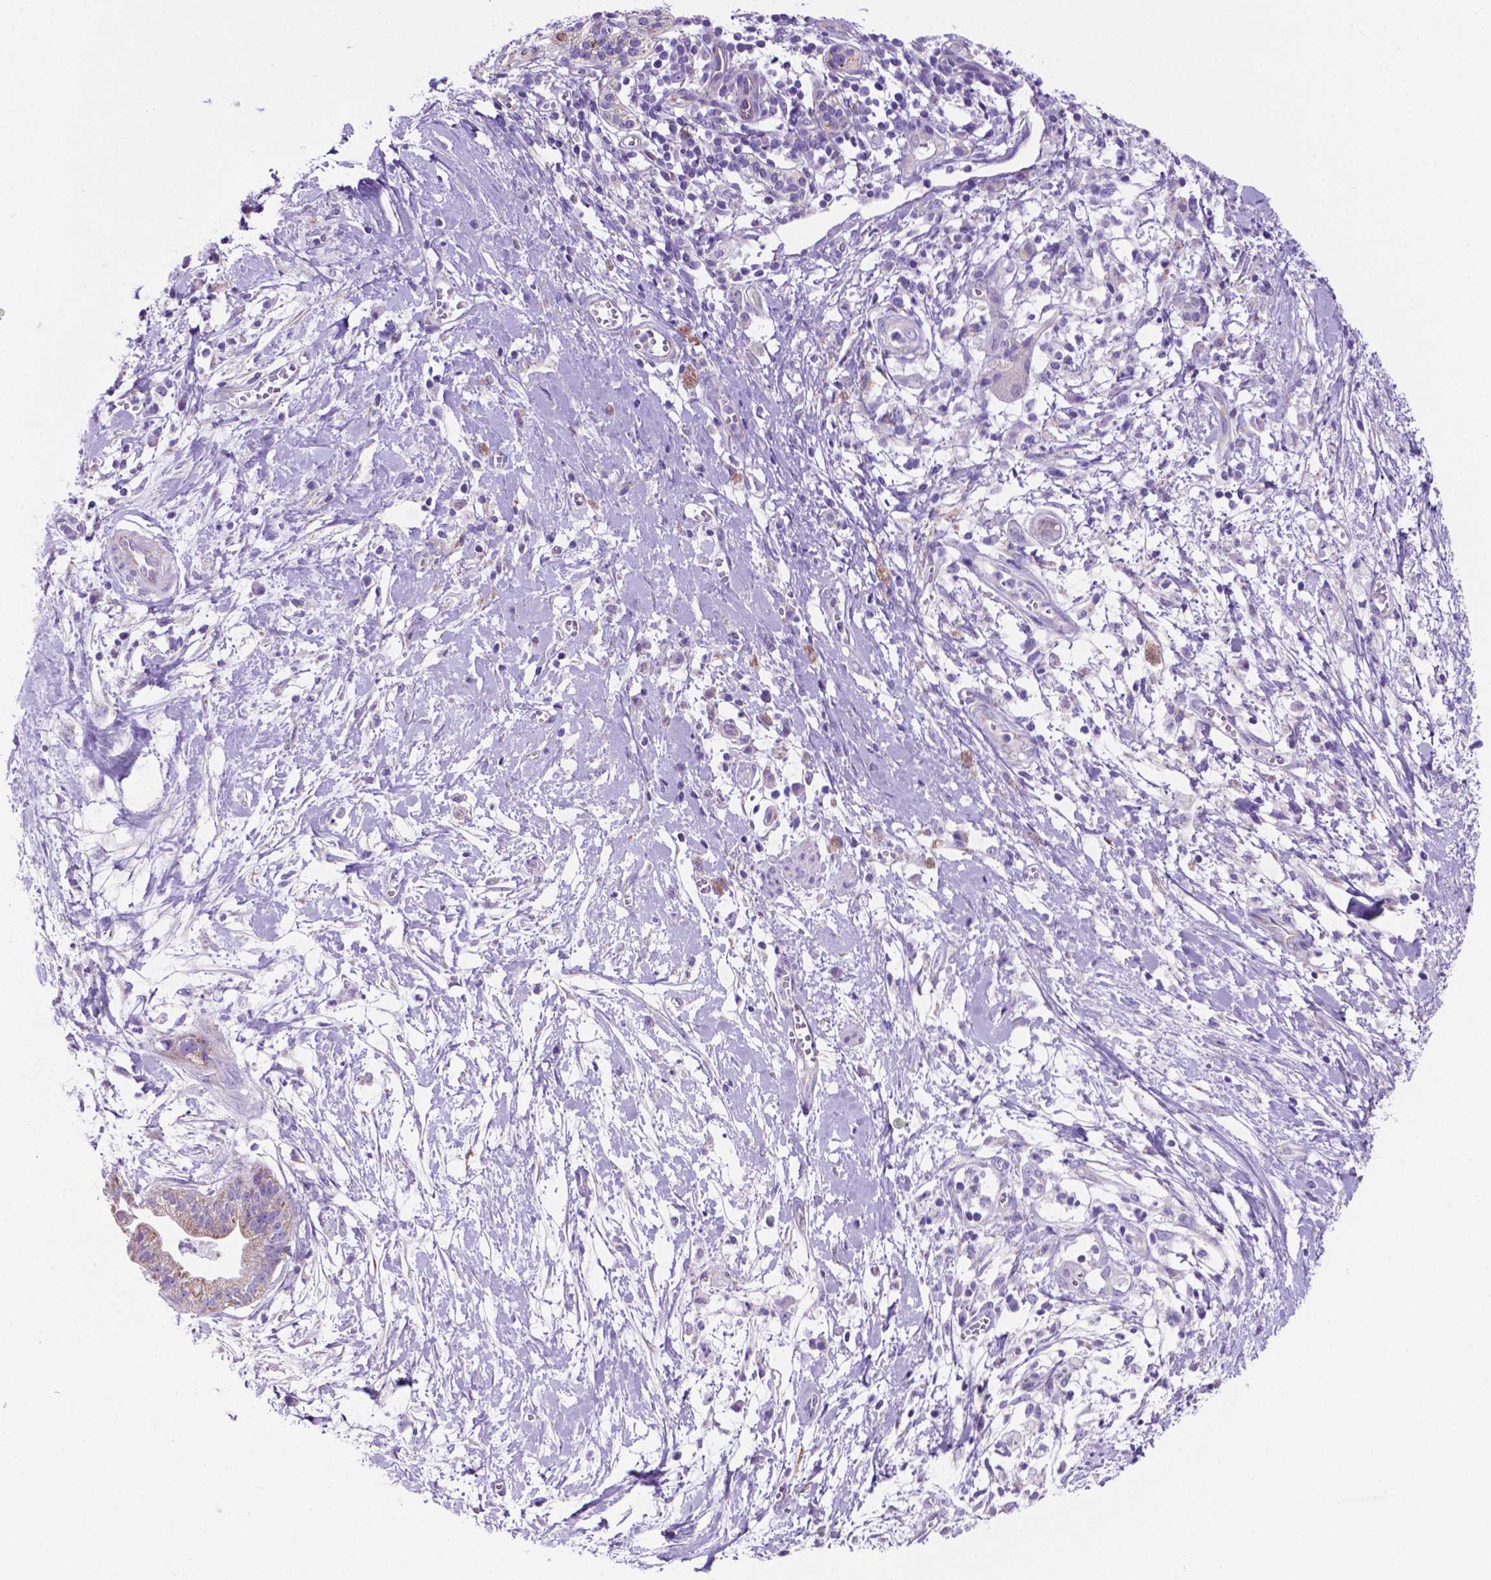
{"staining": {"intensity": "weak", "quantity": "<25%", "location": "cytoplasmic/membranous"}, "tissue": "pancreatic cancer", "cell_type": "Tumor cells", "image_type": "cancer", "snomed": [{"axis": "morphology", "description": "Normal tissue, NOS"}, {"axis": "morphology", "description": "Adenocarcinoma, NOS"}, {"axis": "topography", "description": "Lymph node"}, {"axis": "topography", "description": "Pancreas"}], "caption": "Human adenocarcinoma (pancreatic) stained for a protein using immunohistochemistry (IHC) displays no positivity in tumor cells.", "gene": "TMEM121B", "patient": {"sex": "female", "age": 58}}